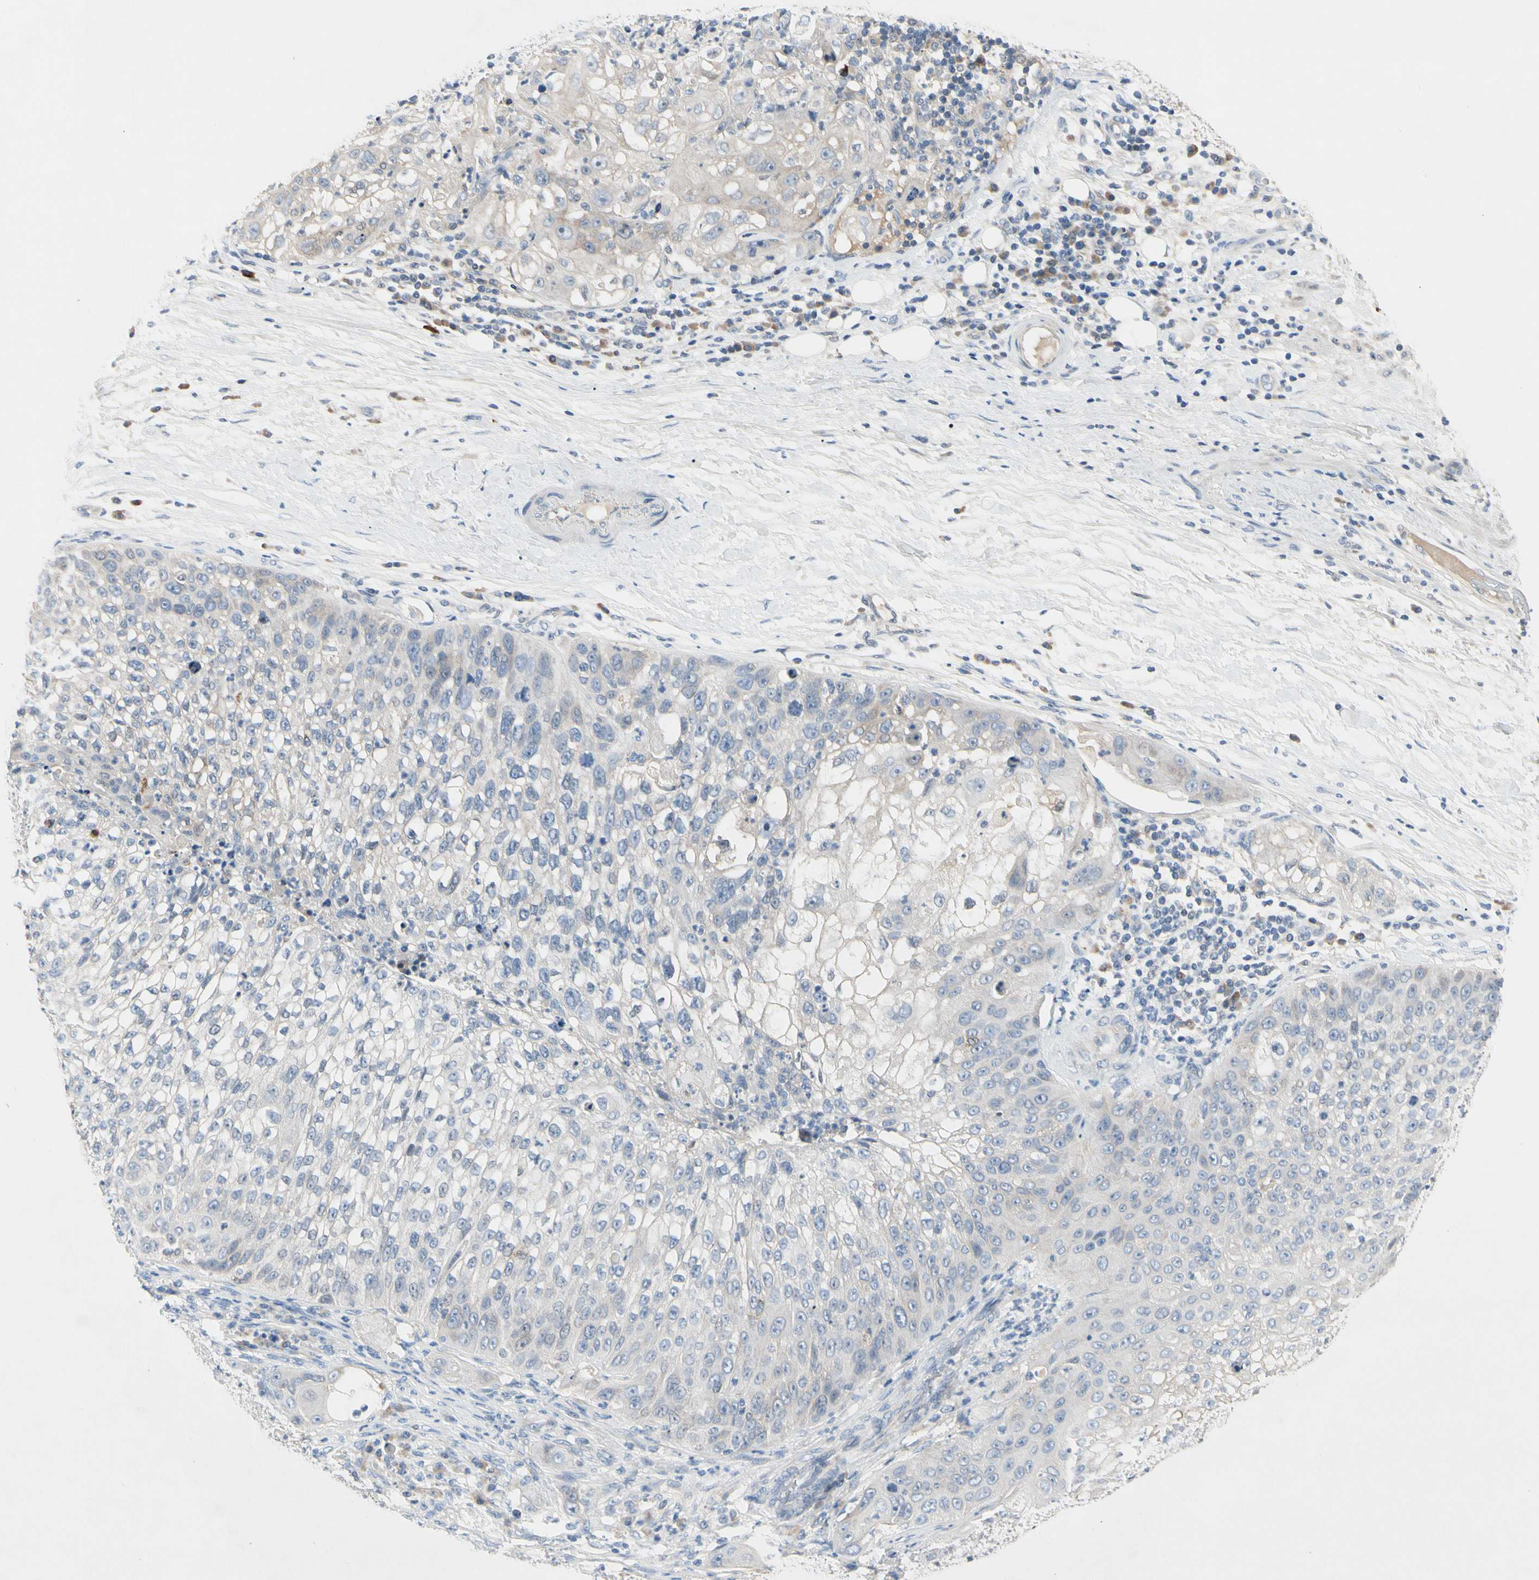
{"staining": {"intensity": "weak", "quantity": "<25%", "location": "cytoplasmic/membranous"}, "tissue": "lung cancer", "cell_type": "Tumor cells", "image_type": "cancer", "snomed": [{"axis": "morphology", "description": "Inflammation, NOS"}, {"axis": "morphology", "description": "Squamous cell carcinoma, NOS"}, {"axis": "topography", "description": "Lymph node"}, {"axis": "topography", "description": "Soft tissue"}, {"axis": "topography", "description": "Lung"}], "caption": "Image shows no significant protein expression in tumor cells of lung cancer (squamous cell carcinoma). (Stains: DAB (3,3'-diaminobenzidine) IHC with hematoxylin counter stain, Microscopy: brightfield microscopy at high magnification).", "gene": "GAS6", "patient": {"sex": "male", "age": 66}}